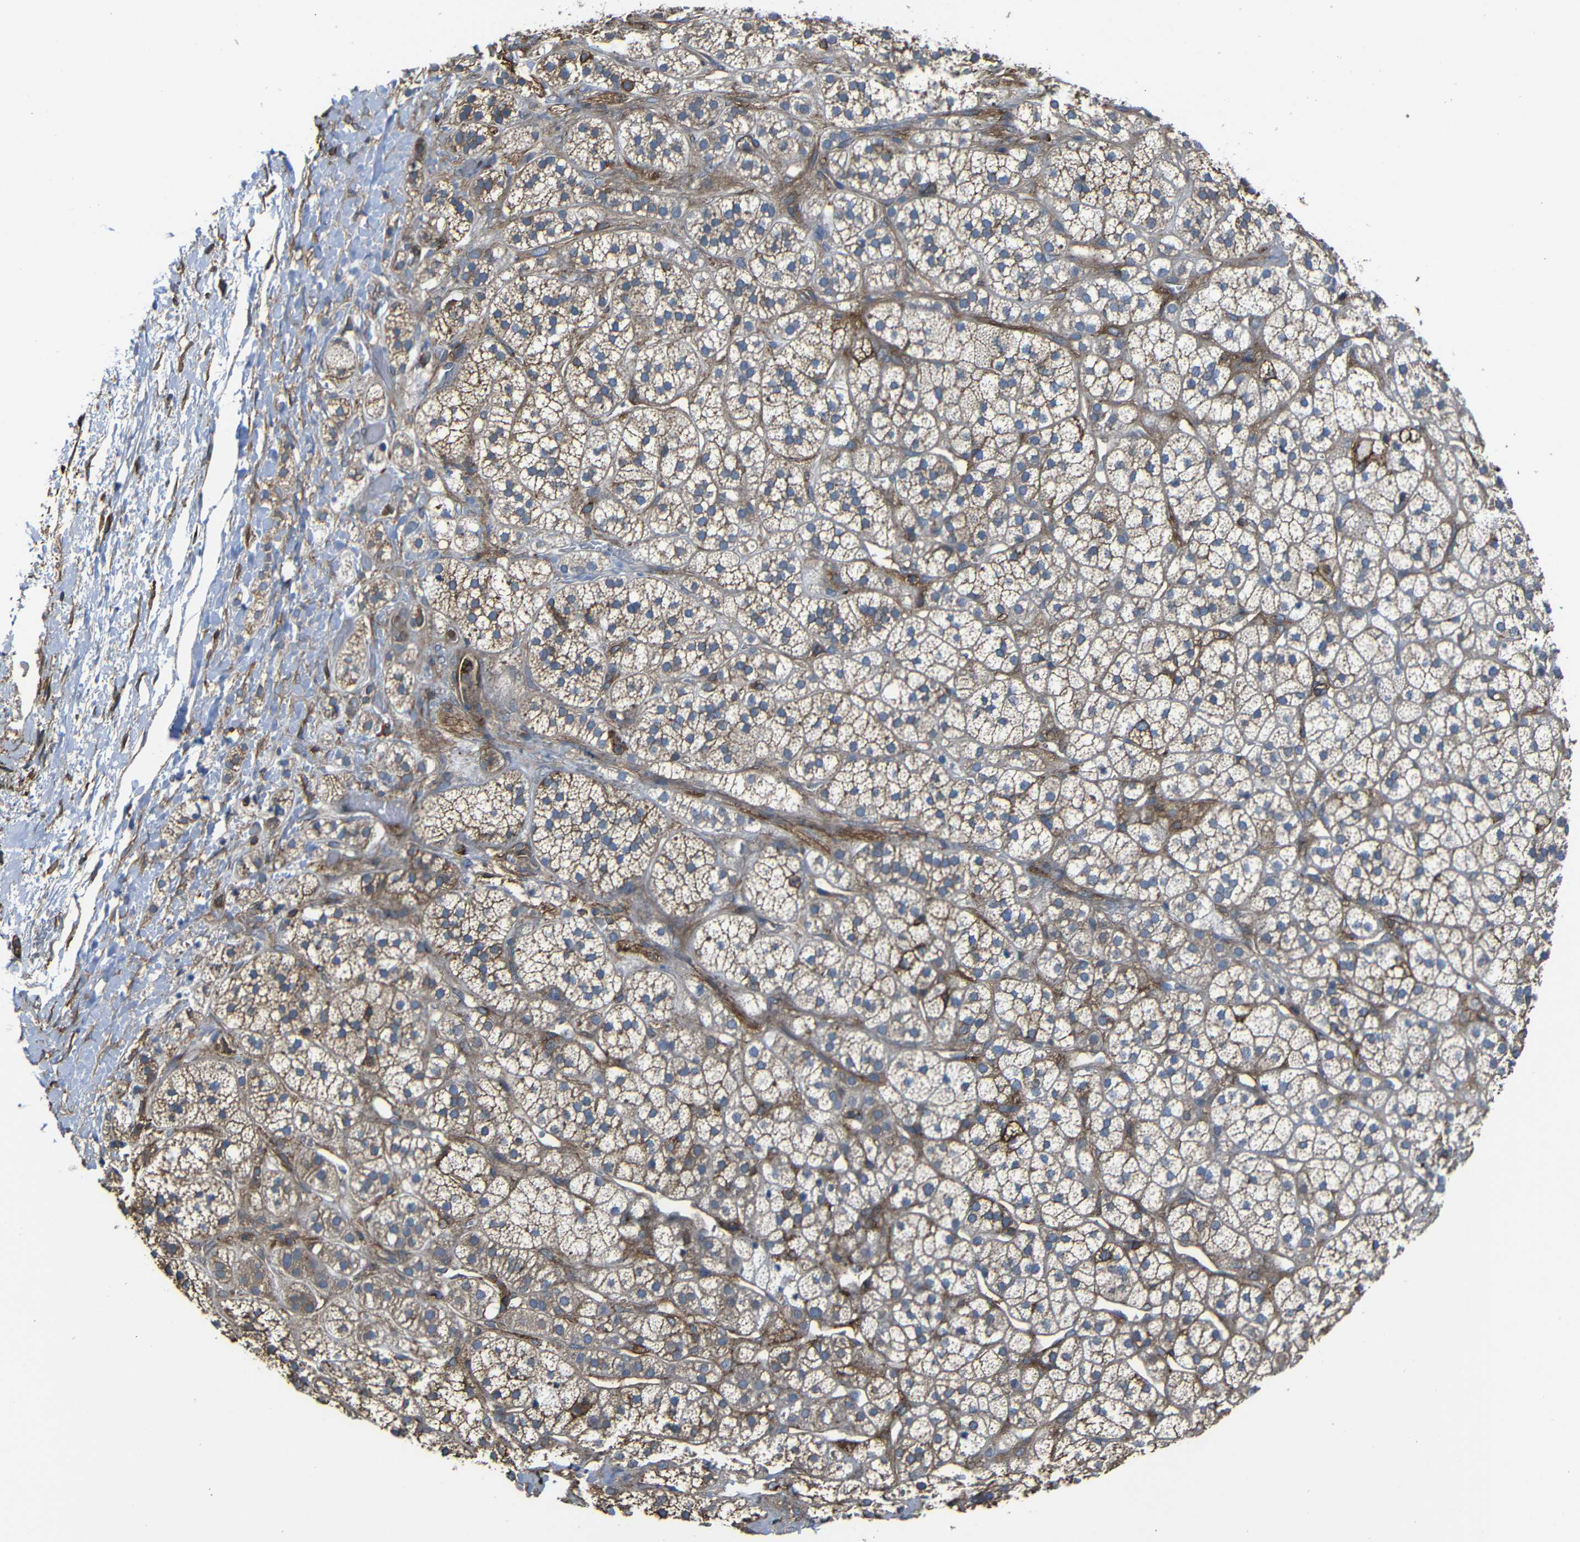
{"staining": {"intensity": "moderate", "quantity": ">75%", "location": "cytoplasmic/membranous"}, "tissue": "adrenal gland", "cell_type": "Glandular cells", "image_type": "normal", "snomed": [{"axis": "morphology", "description": "Normal tissue, NOS"}, {"axis": "topography", "description": "Adrenal gland"}], "caption": "Protein staining by immunohistochemistry (IHC) demonstrates moderate cytoplasmic/membranous expression in approximately >75% of glandular cells in normal adrenal gland. (DAB IHC, brown staining for protein, blue staining for nuclei).", "gene": "ADGRE5", "patient": {"sex": "male", "age": 56}}